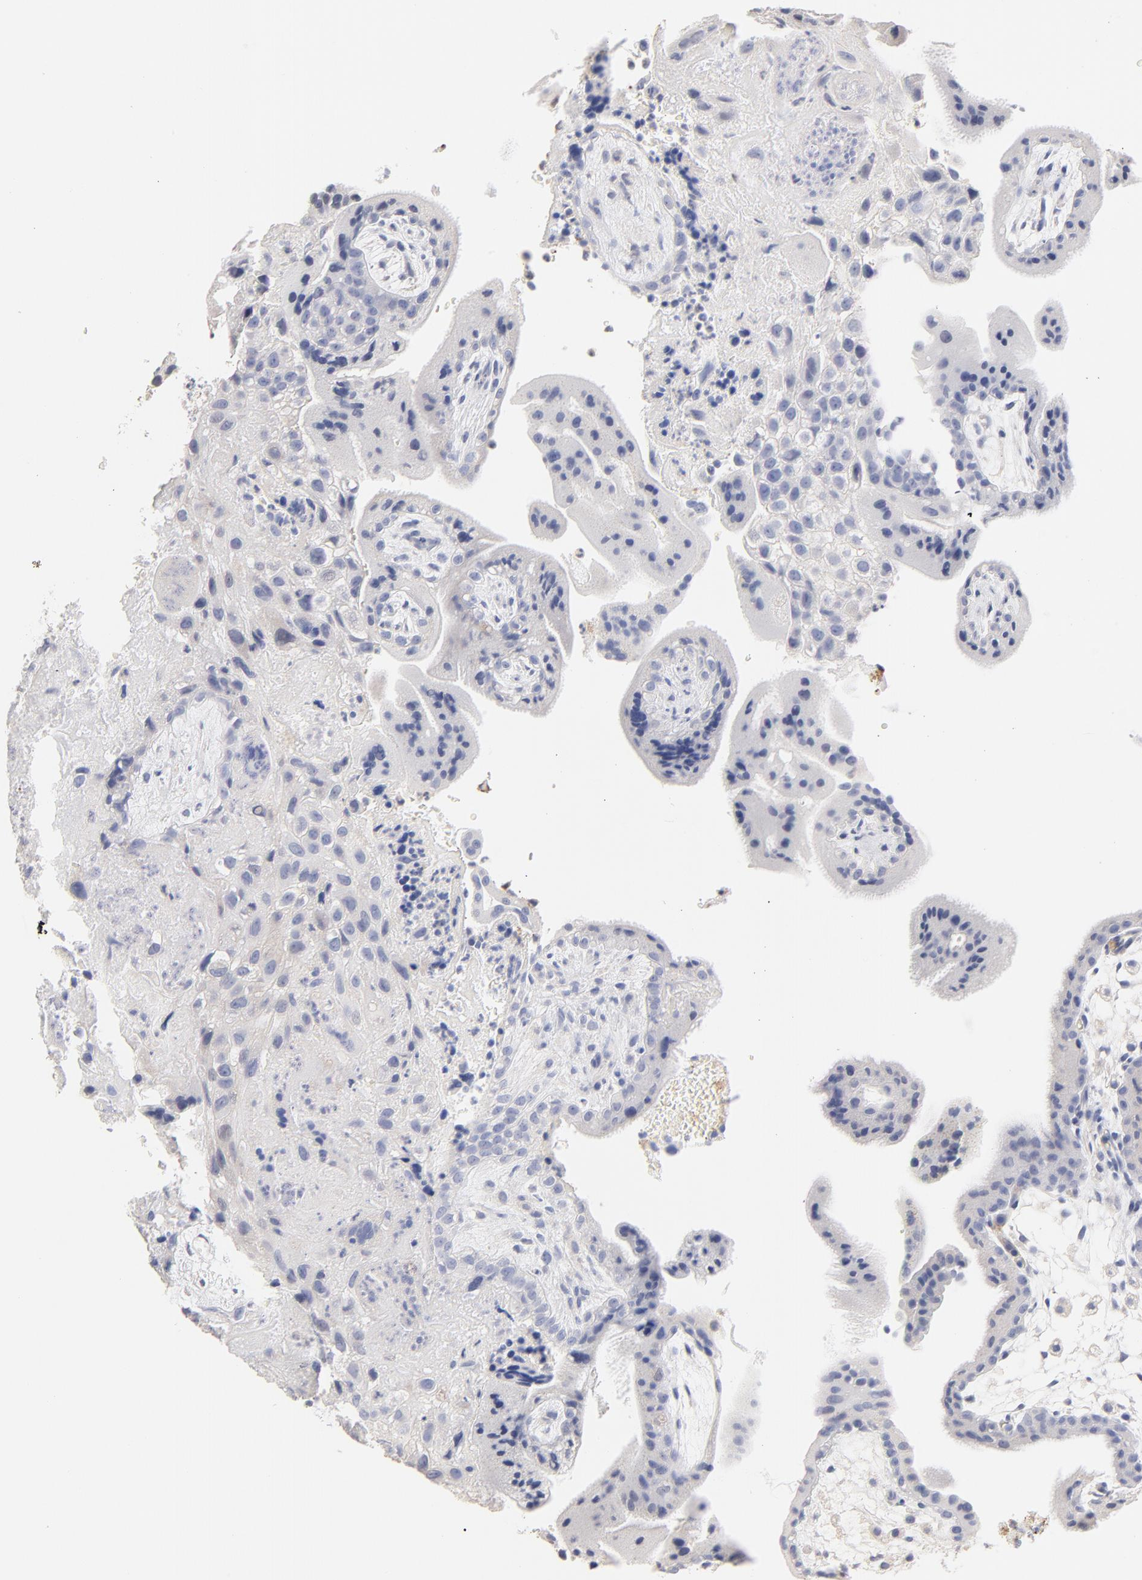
{"staining": {"intensity": "negative", "quantity": "none", "location": "none"}, "tissue": "placenta", "cell_type": "Decidual cells", "image_type": "normal", "snomed": [{"axis": "morphology", "description": "Normal tissue, NOS"}, {"axis": "topography", "description": "Placenta"}], "caption": "This is an IHC histopathology image of unremarkable placenta. There is no expression in decidual cells.", "gene": "ITGA8", "patient": {"sex": "female", "age": 35}}